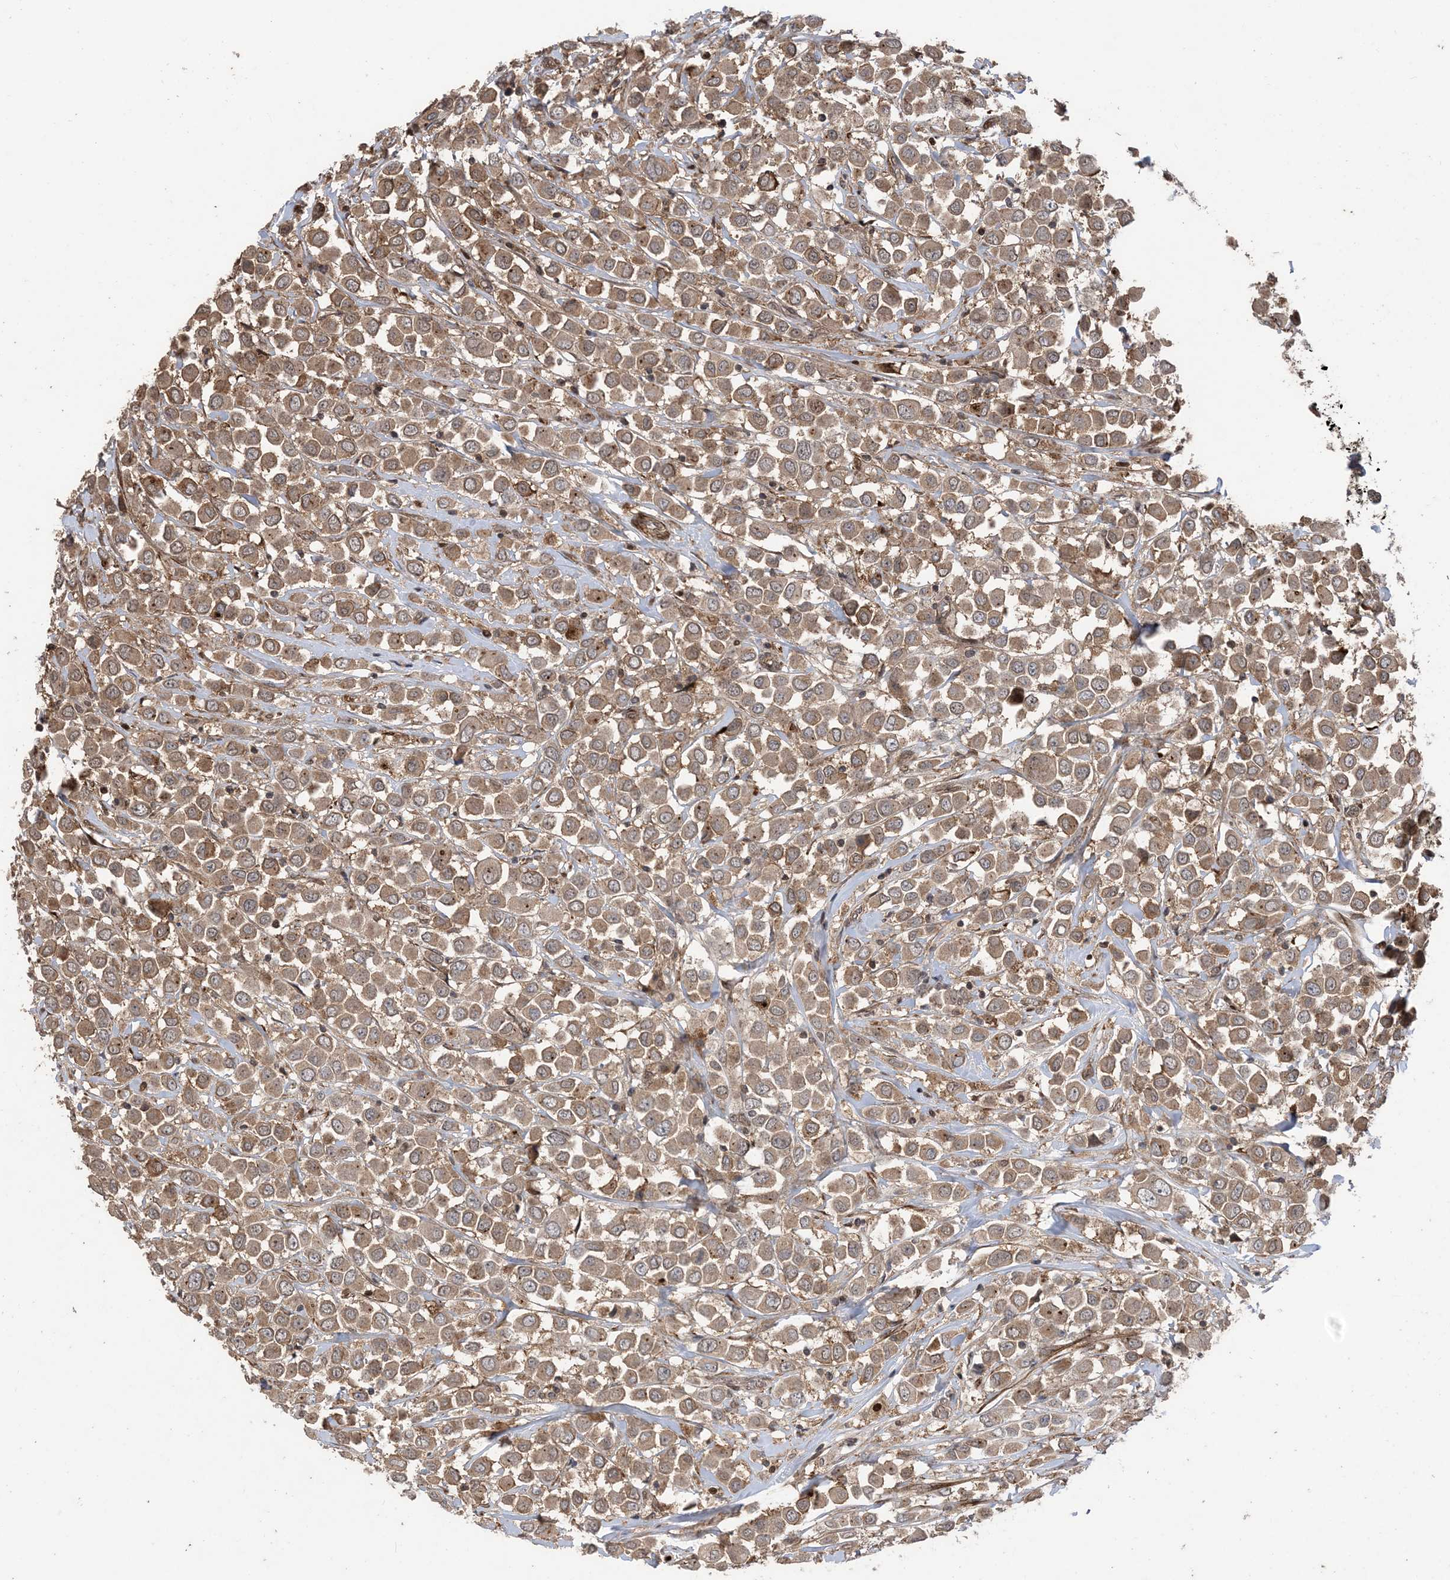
{"staining": {"intensity": "moderate", "quantity": ">75%", "location": "cytoplasmic/membranous"}, "tissue": "breast cancer", "cell_type": "Tumor cells", "image_type": "cancer", "snomed": [{"axis": "morphology", "description": "Duct carcinoma"}, {"axis": "topography", "description": "Breast"}], "caption": "A brown stain highlights moderate cytoplasmic/membranous positivity of a protein in human infiltrating ductal carcinoma (breast) tumor cells.", "gene": "ZNF511", "patient": {"sex": "female", "age": 61}}